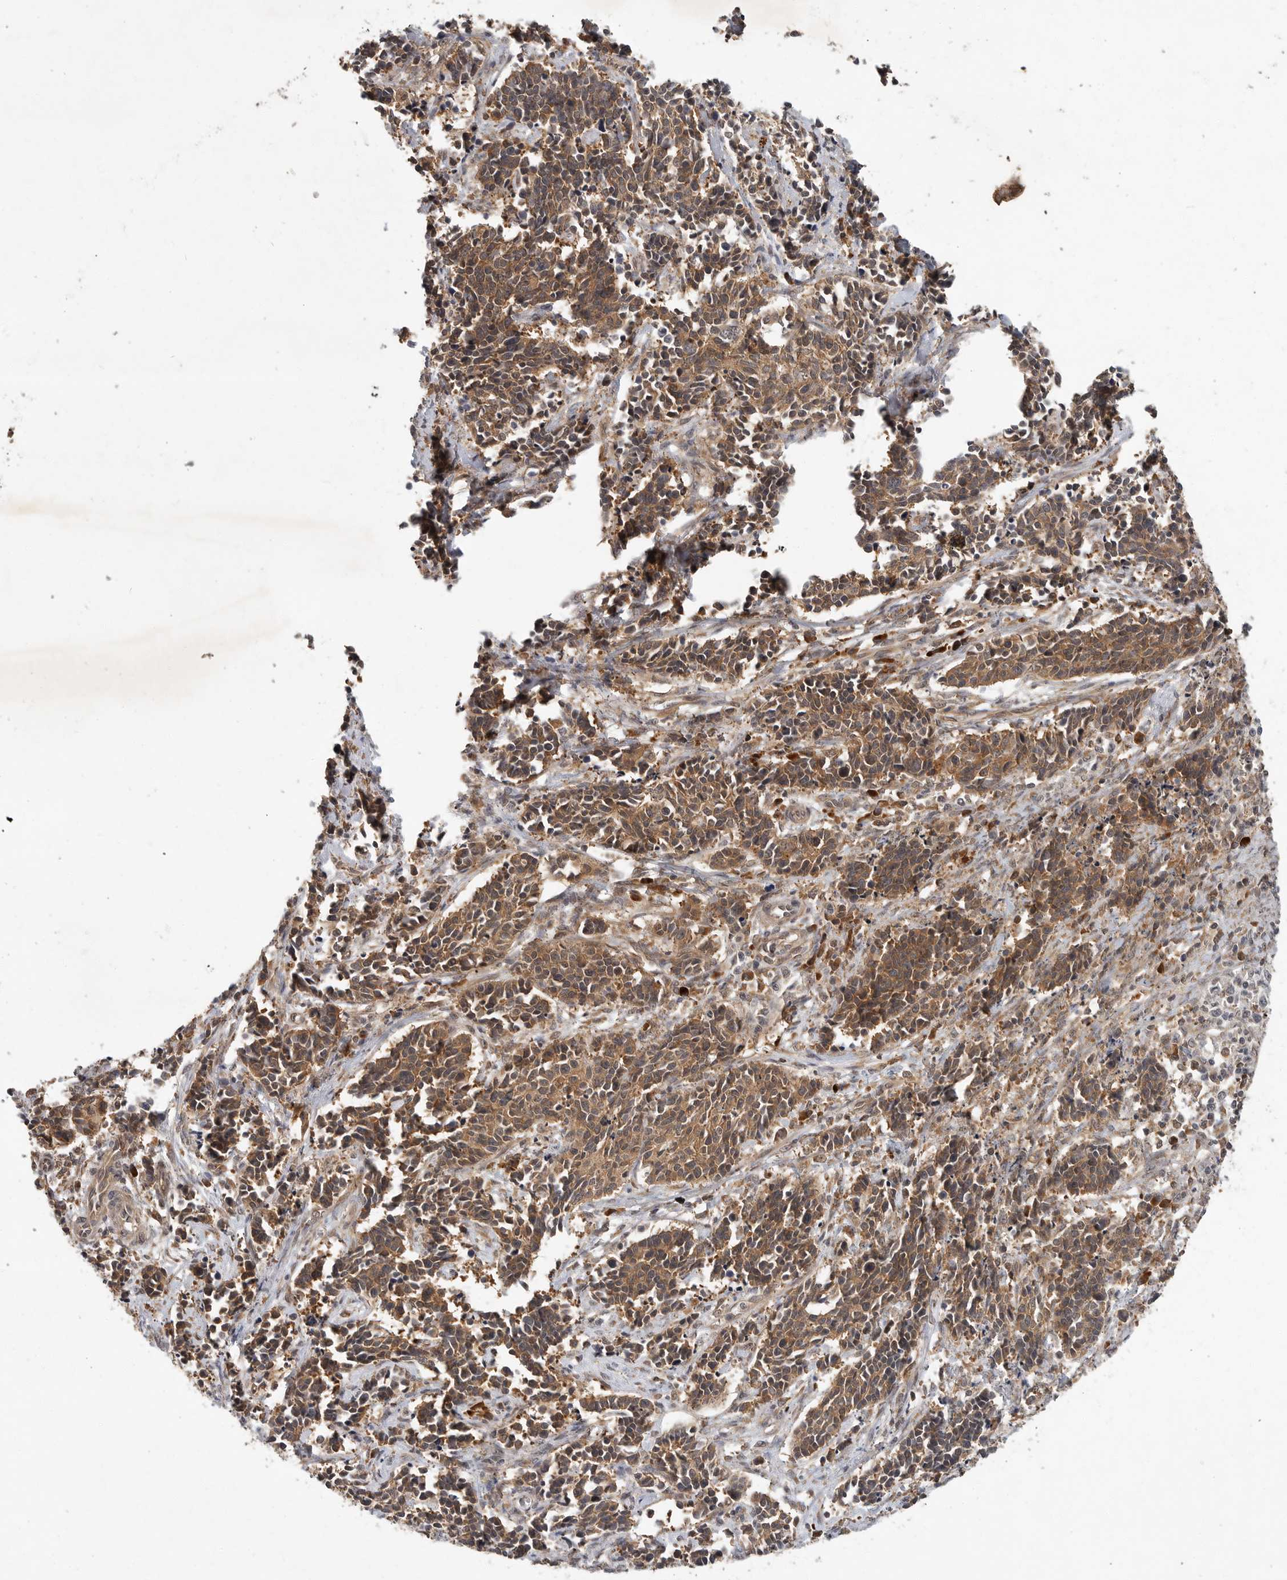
{"staining": {"intensity": "moderate", "quantity": ">75%", "location": "cytoplasmic/membranous"}, "tissue": "cervical cancer", "cell_type": "Tumor cells", "image_type": "cancer", "snomed": [{"axis": "morphology", "description": "Normal tissue, NOS"}, {"axis": "morphology", "description": "Squamous cell carcinoma, NOS"}, {"axis": "topography", "description": "Cervix"}], "caption": "Cervical cancer stained for a protein reveals moderate cytoplasmic/membranous positivity in tumor cells. (Stains: DAB (3,3'-diaminobenzidine) in brown, nuclei in blue, Microscopy: brightfield microscopy at high magnification).", "gene": "OSBPL9", "patient": {"sex": "female", "age": 35}}